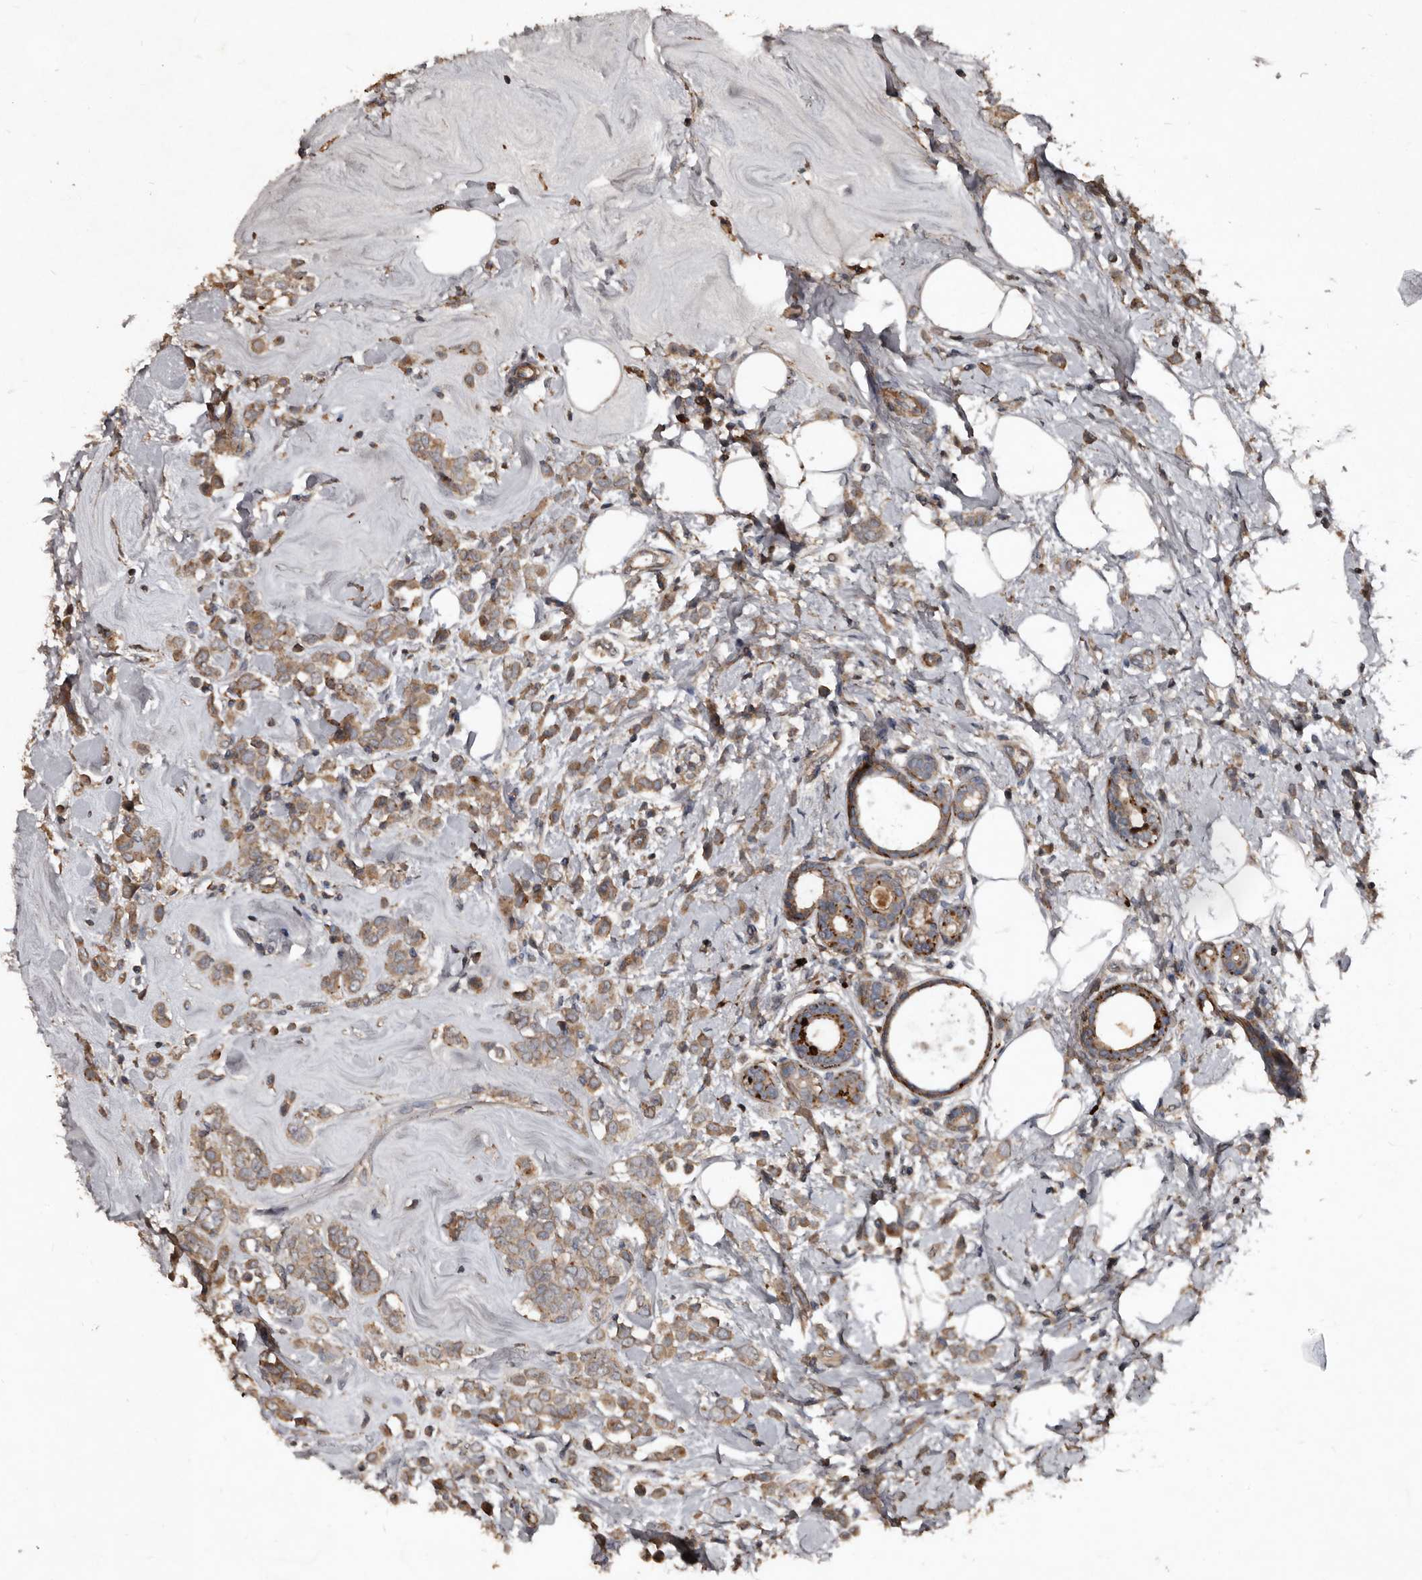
{"staining": {"intensity": "weak", "quantity": ">75%", "location": "cytoplasmic/membranous"}, "tissue": "breast cancer", "cell_type": "Tumor cells", "image_type": "cancer", "snomed": [{"axis": "morphology", "description": "Lobular carcinoma"}, {"axis": "topography", "description": "Breast"}], "caption": "Protein staining demonstrates weak cytoplasmic/membranous positivity in approximately >75% of tumor cells in breast lobular carcinoma.", "gene": "GREB1", "patient": {"sex": "female", "age": 47}}